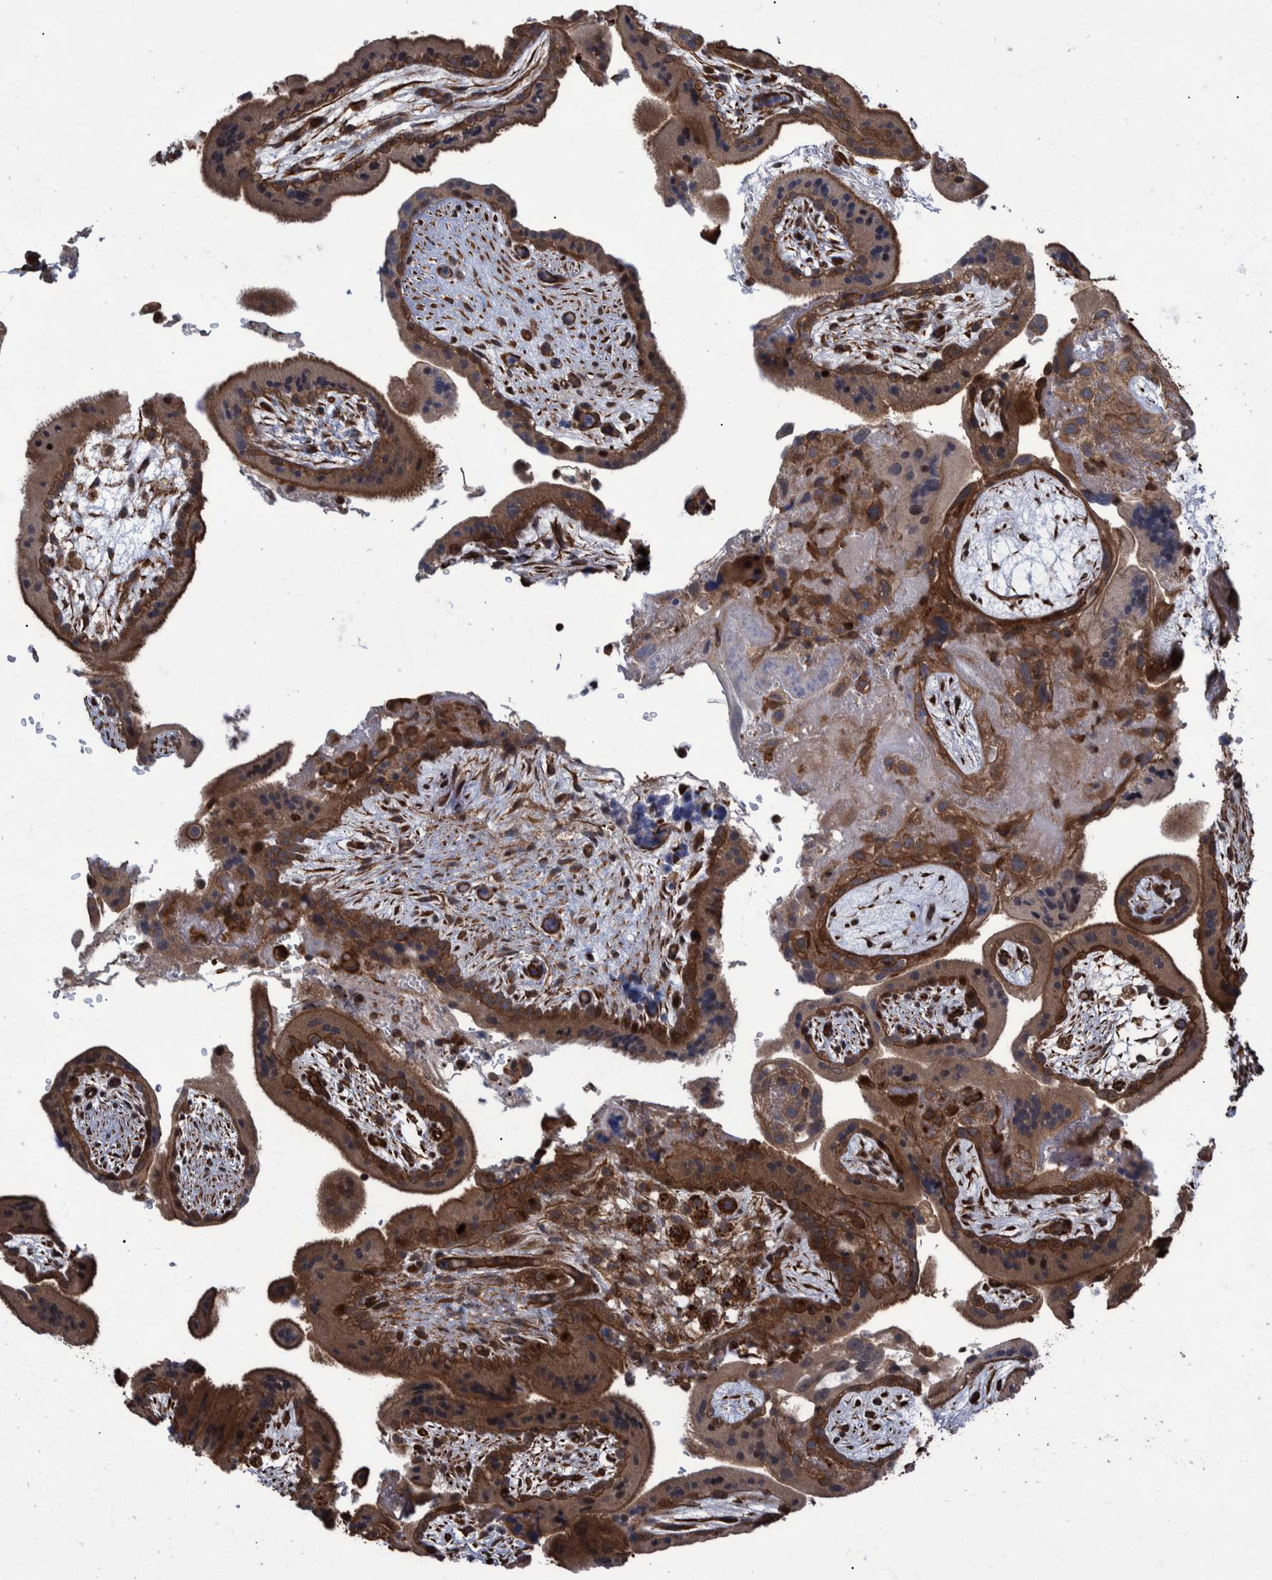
{"staining": {"intensity": "strong", "quantity": ">75%", "location": "cytoplasmic/membranous"}, "tissue": "placenta", "cell_type": "Decidual cells", "image_type": "normal", "snomed": [{"axis": "morphology", "description": "Normal tissue, NOS"}, {"axis": "topography", "description": "Placenta"}], "caption": "Protein expression by IHC displays strong cytoplasmic/membranous positivity in about >75% of decidual cells in benign placenta.", "gene": "TNFRSF10B", "patient": {"sex": "female", "age": 35}}